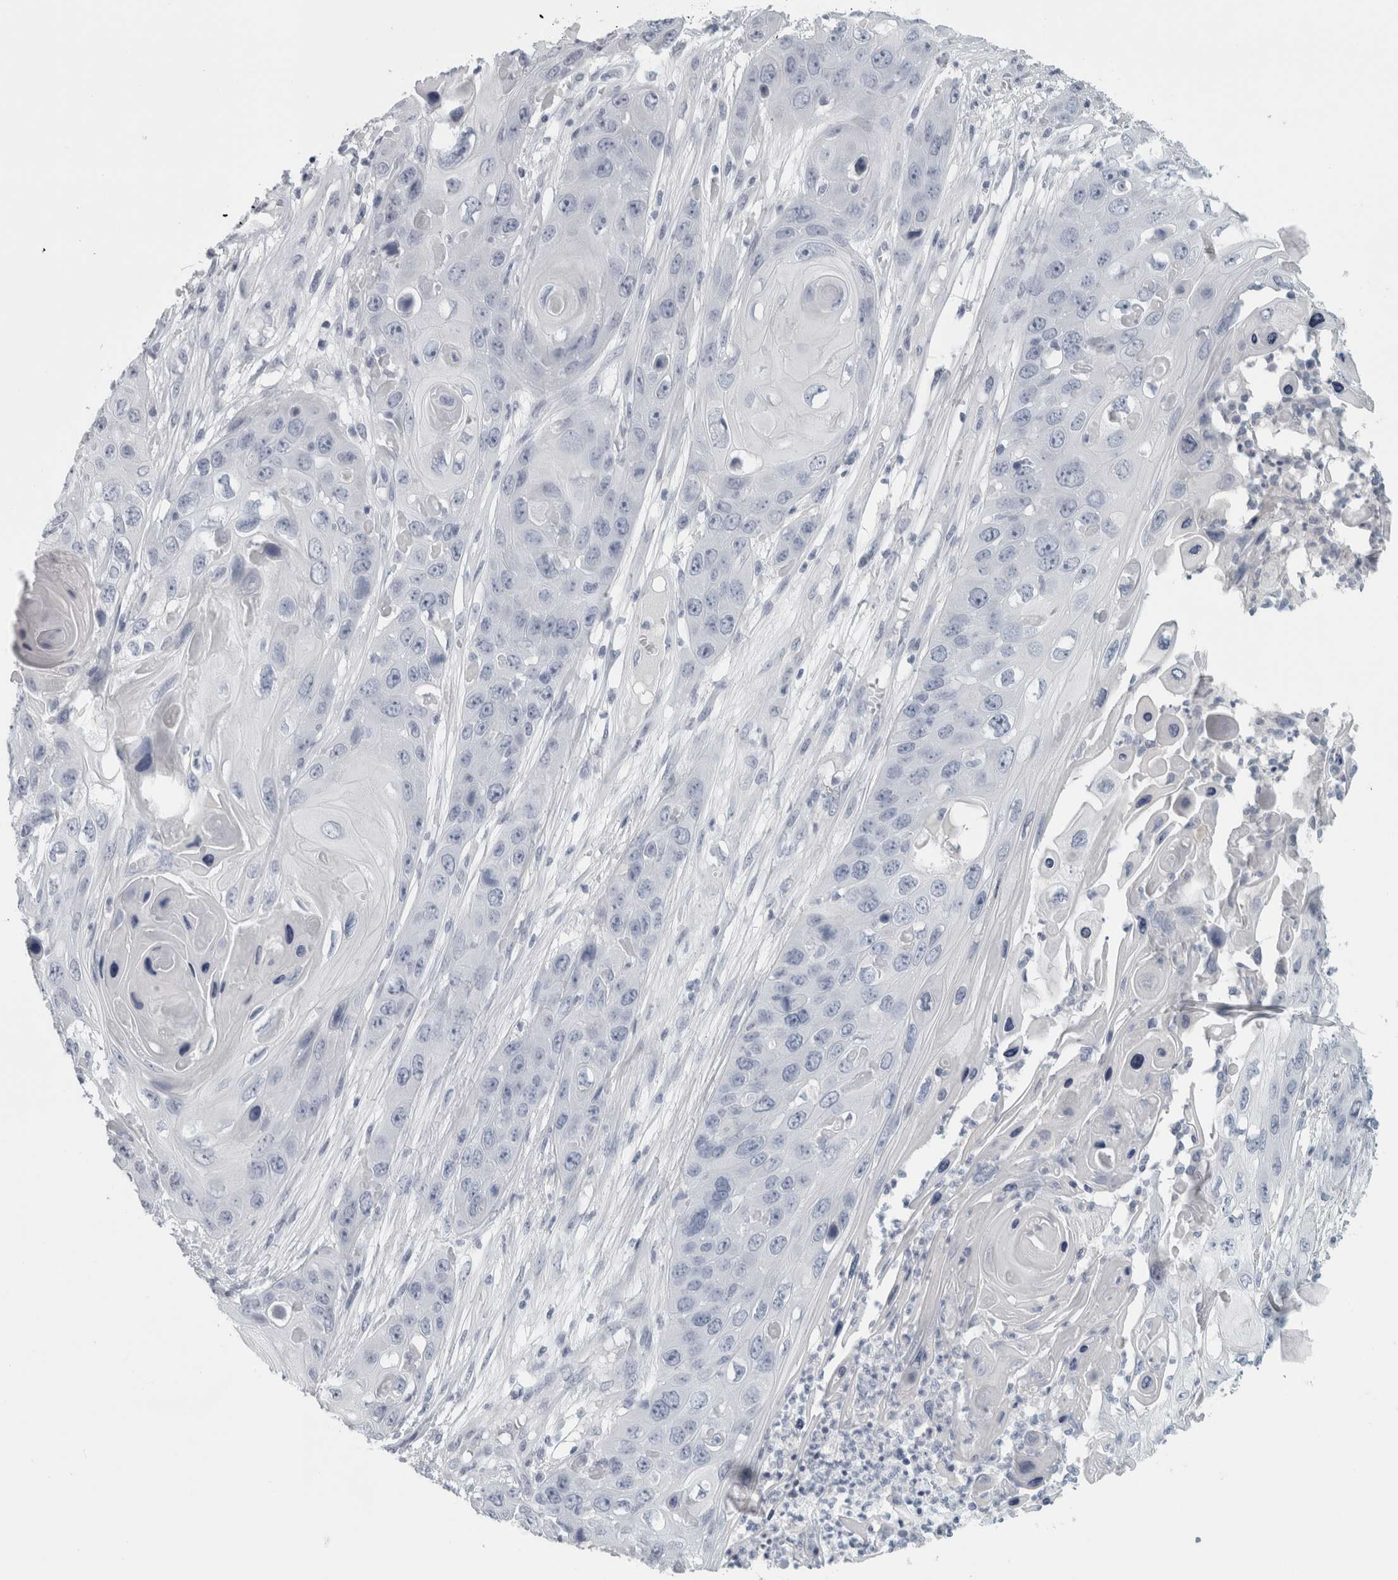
{"staining": {"intensity": "negative", "quantity": "none", "location": "none"}, "tissue": "skin cancer", "cell_type": "Tumor cells", "image_type": "cancer", "snomed": [{"axis": "morphology", "description": "Squamous cell carcinoma, NOS"}, {"axis": "topography", "description": "Skin"}], "caption": "Tumor cells are negative for protein expression in human squamous cell carcinoma (skin).", "gene": "CPE", "patient": {"sex": "male", "age": 55}}